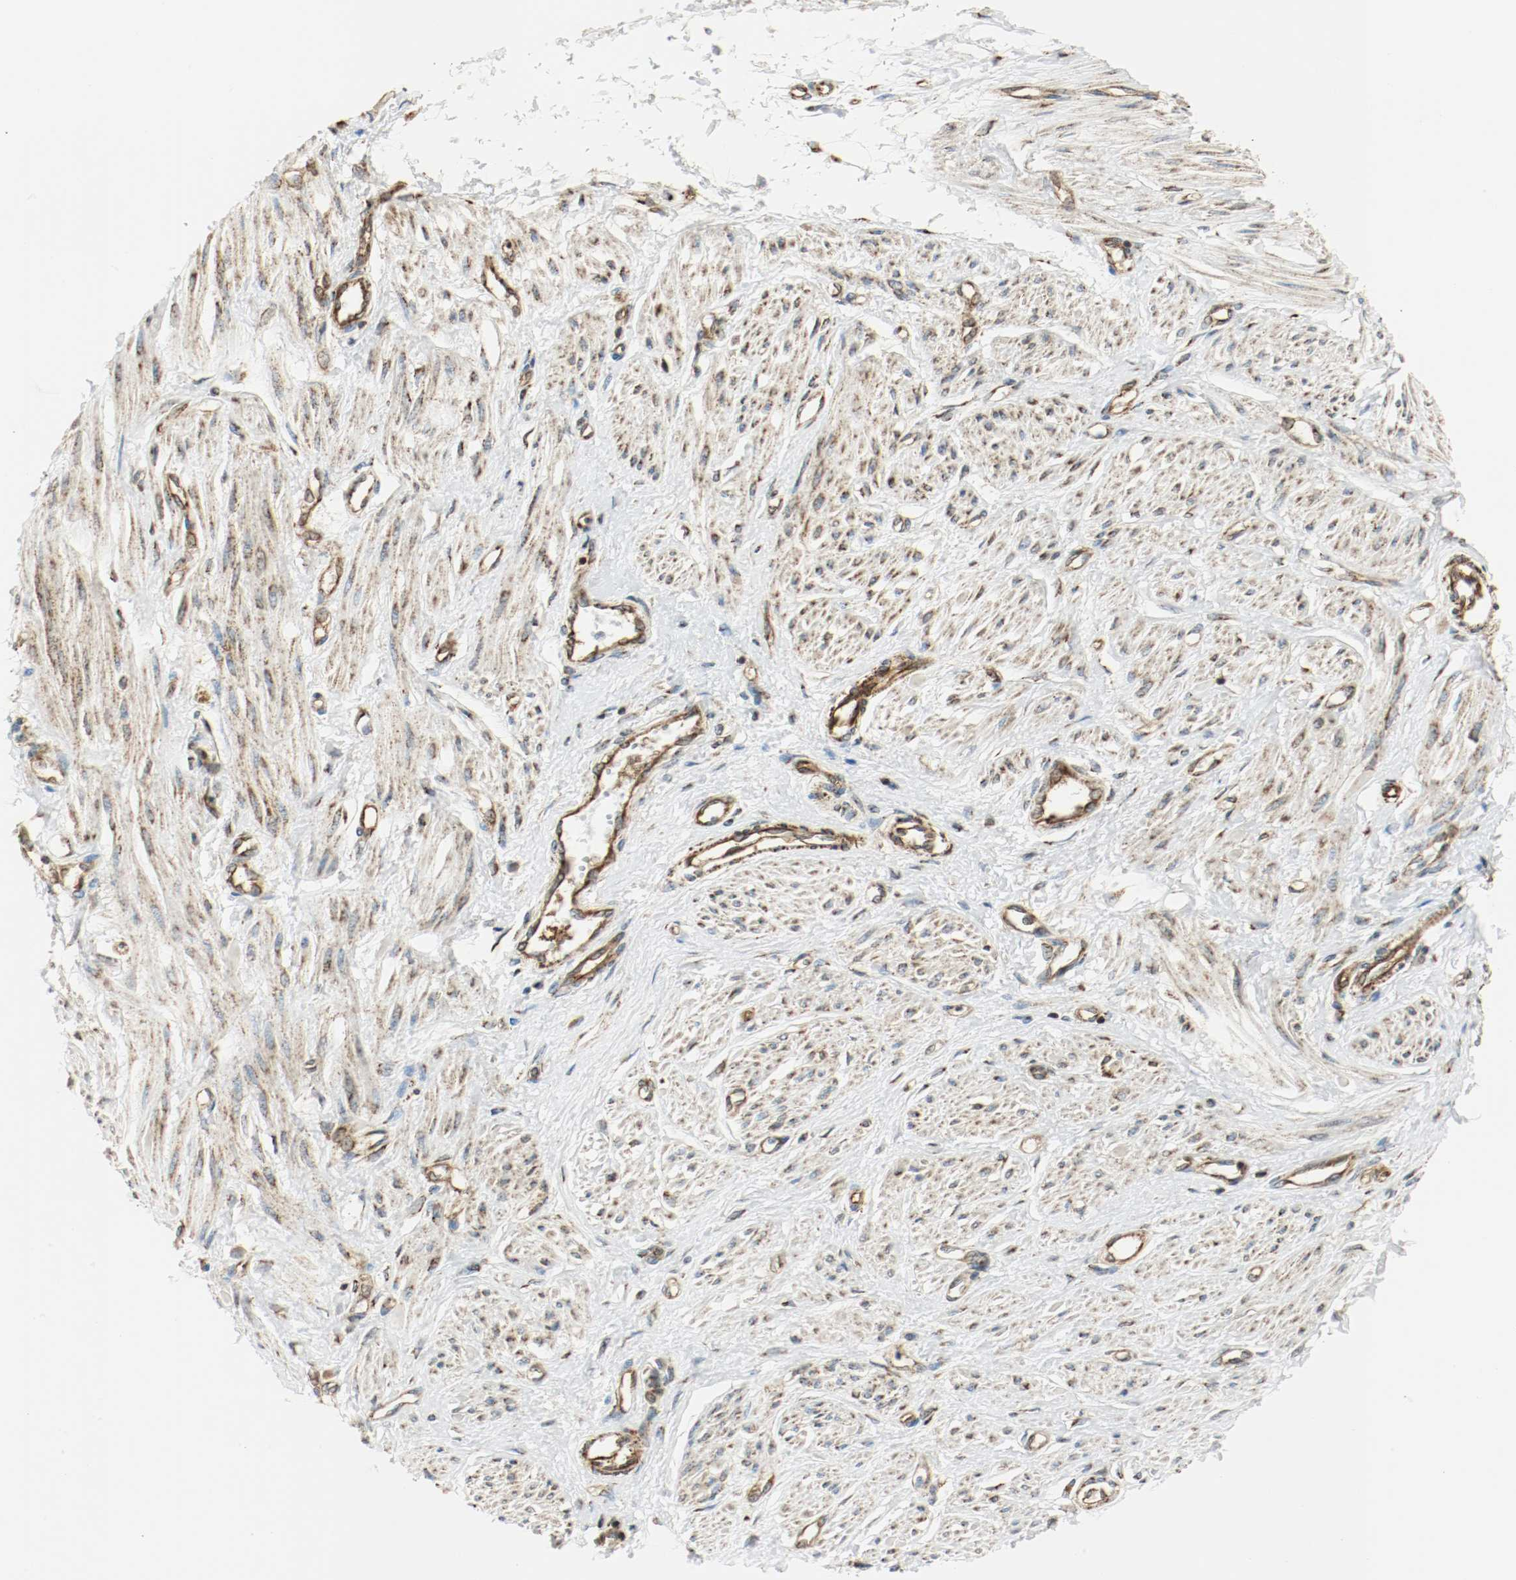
{"staining": {"intensity": "strong", "quantity": ">75%", "location": "cytoplasmic/membranous"}, "tissue": "smooth muscle", "cell_type": "Smooth muscle cells", "image_type": "normal", "snomed": [{"axis": "morphology", "description": "Normal tissue, NOS"}, {"axis": "topography", "description": "Smooth muscle"}, {"axis": "topography", "description": "Uterus"}], "caption": "Protein staining displays strong cytoplasmic/membranous expression in approximately >75% of smooth muscle cells in unremarkable smooth muscle.", "gene": "PLCG1", "patient": {"sex": "female", "age": 39}}